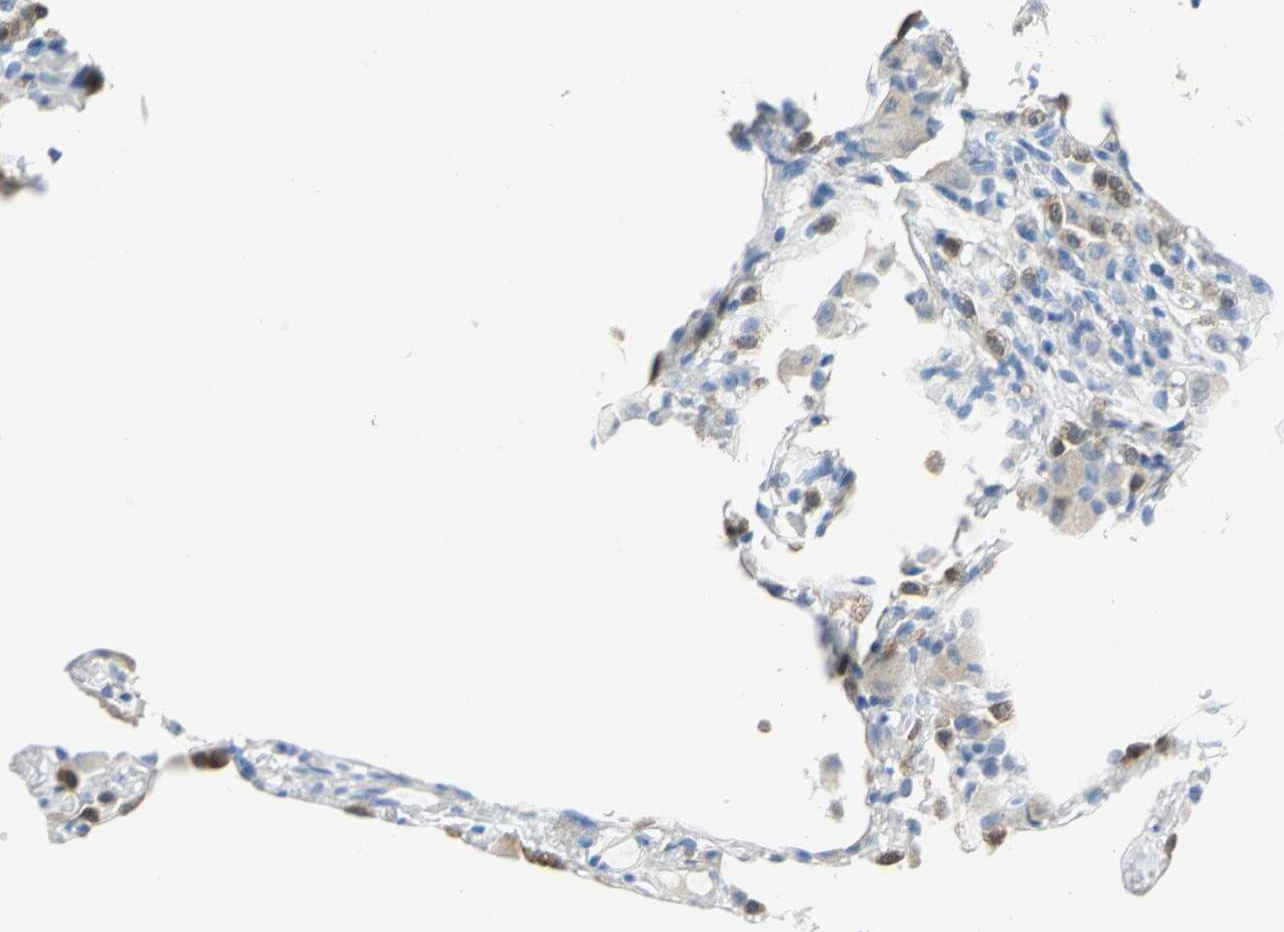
{"staining": {"intensity": "negative", "quantity": "none", "location": "none"}, "tissue": "lung", "cell_type": "Alveolar cells", "image_type": "normal", "snomed": [{"axis": "morphology", "description": "Normal tissue, NOS"}, {"axis": "topography", "description": "Lung"}], "caption": "The IHC histopathology image has no significant staining in alveolar cells of lung.", "gene": "SFN", "patient": {"sex": "female", "age": 49}}